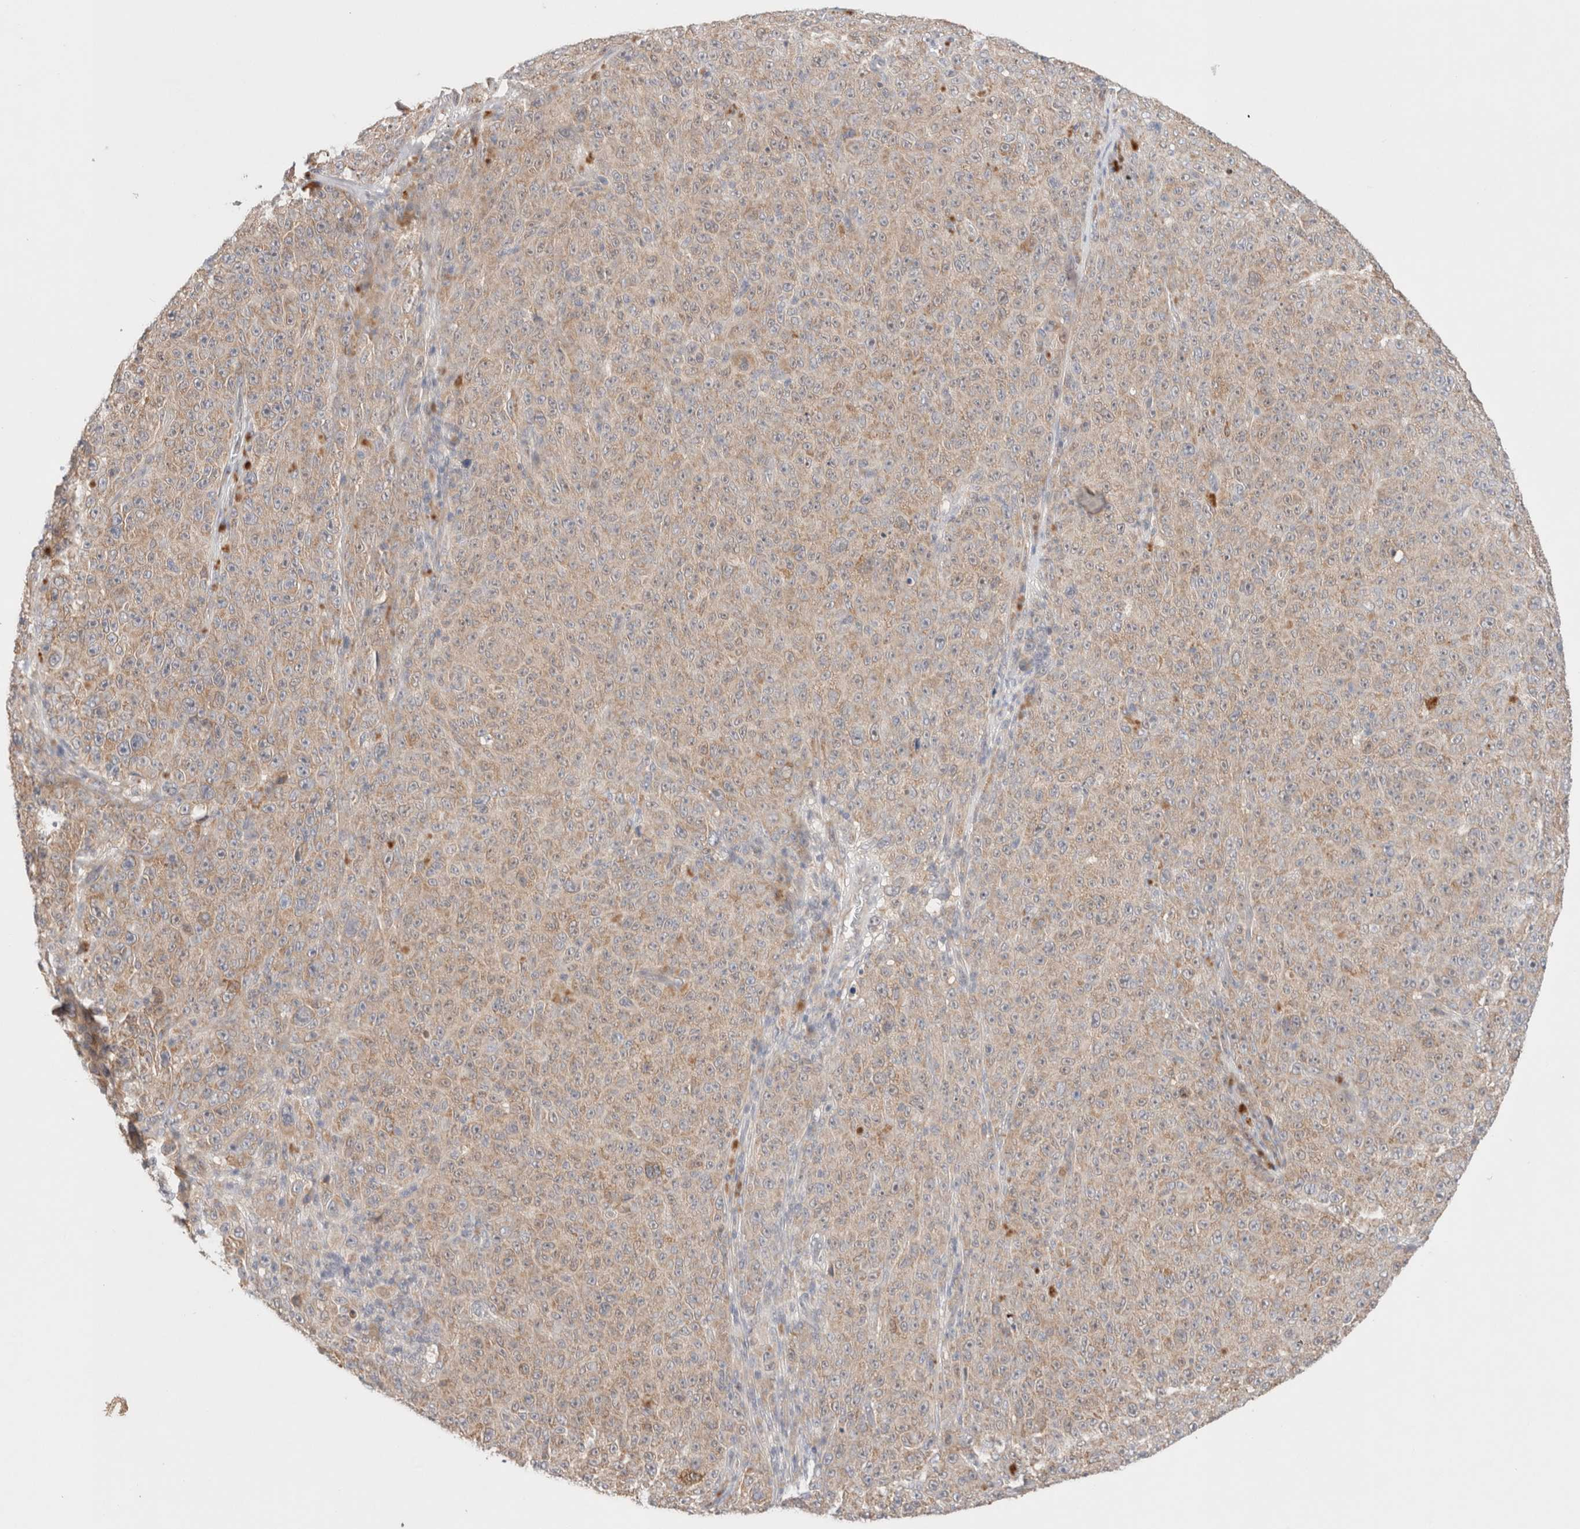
{"staining": {"intensity": "weak", "quantity": "25%-75%", "location": "cytoplasmic/membranous"}, "tissue": "melanoma", "cell_type": "Tumor cells", "image_type": "cancer", "snomed": [{"axis": "morphology", "description": "Malignant melanoma, NOS"}, {"axis": "topography", "description": "Skin"}], "caption": "A brown stain highlights weak cytoplasmic/membranous staining of a protein in human melanoma tumor cells.", "gene": "ERI3", "patient": {"sex": "female", "age": 82}}